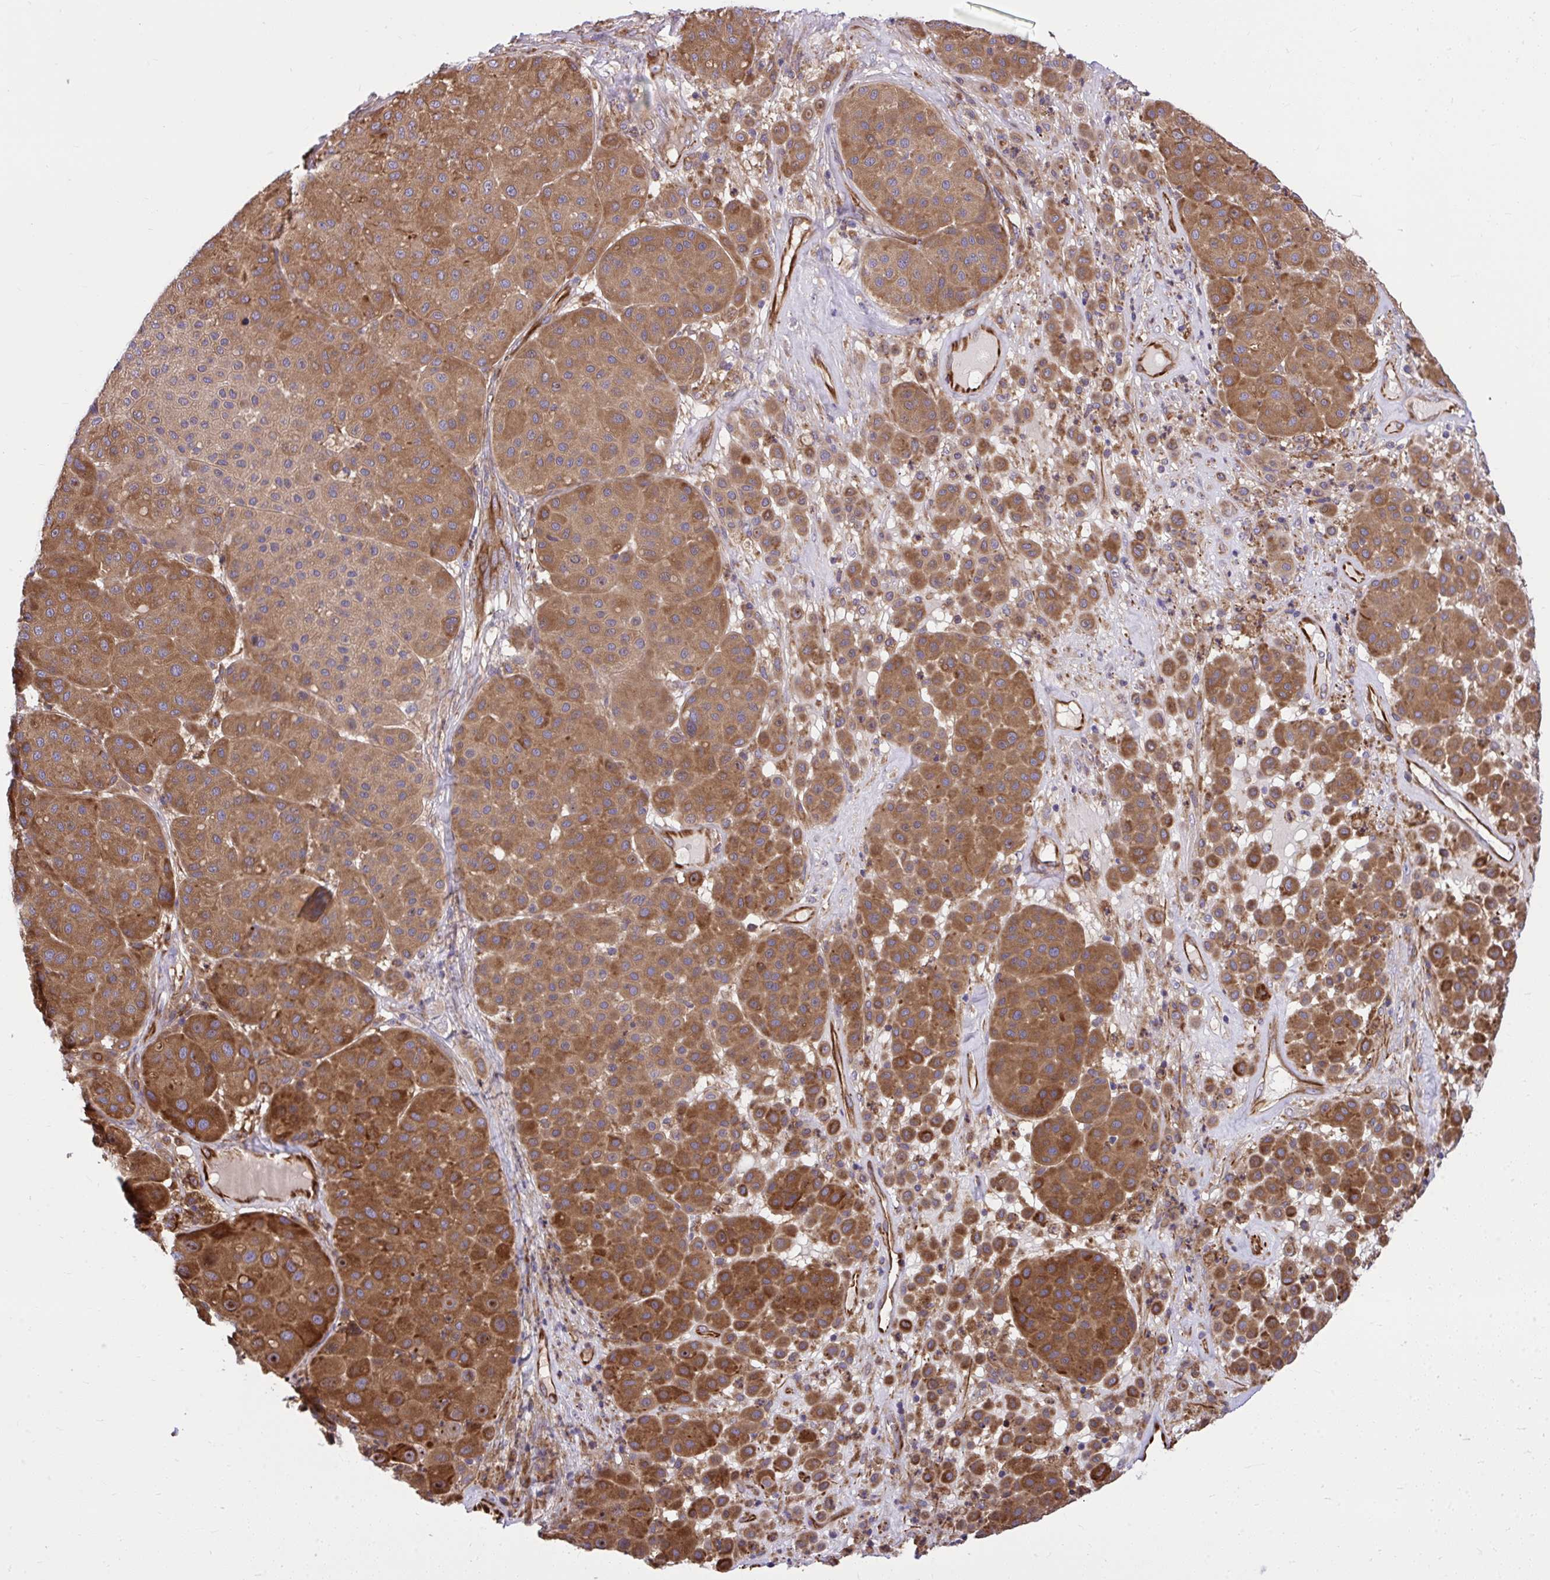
{"staining": {"intensity": "moderate", "quantity": ">75%", "location": "cytoplasmic/membranous"}, "tissue": "melanoma", "cell_type": "Tumor cells", "image_type": "cancer", "snomed": [{"axis": "morphology", "description": "Malignant melanoma, Metastatic site"}, {"axis": "topography", "description": "Smooth muscle"}], "caption": "Tumor cells show moderate cytoplasmic/membranous staining in approximately >75% of cells in malignant melanoma (metastatic site).", "gene": "PAIP2", "patient": {"sex": "male", "age": 41}}